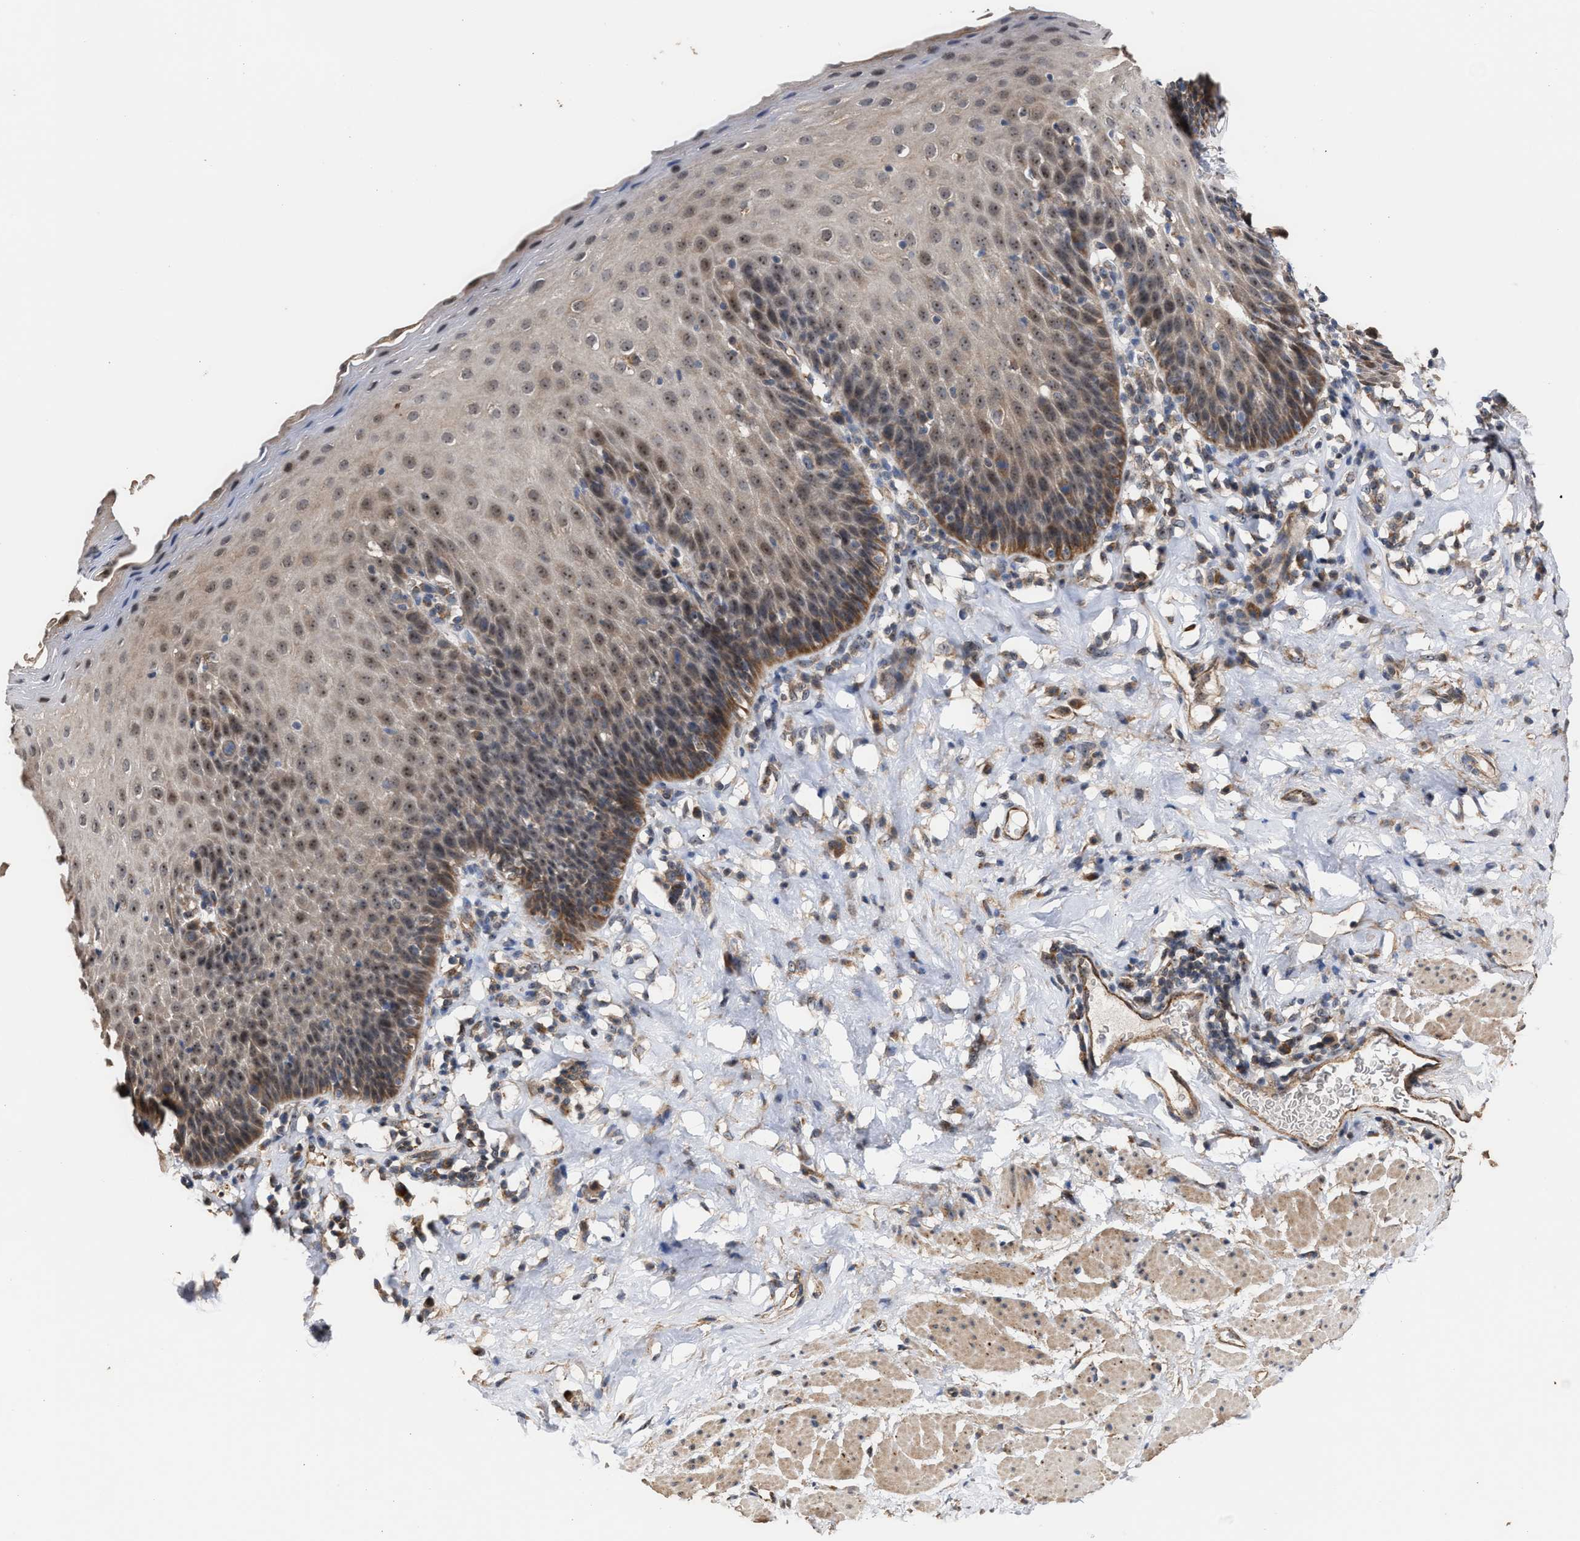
{"staining": {"intensity": "moderate", "quantity": ">75%", "location": "cytoplasmic/membranous,nuclear"}, "tissue": "esophagus", "cell_type": "Squamous epithelial cells", "image_type": "normal", "snomed": [{"axis": "morphology", "description": "Normal tissue, NOS"}, {"axis": "topography", "description": "Esophagus"}], "caption": "Benign esophagus was stained to show a protein in brown. There is medium levels of moderate cytoplasmic/membranous,nuclear expression in approximately >75% of squamous epithelial cells. The protein is shown in brown color, while the nuclei are stained blue.", "gene": "EXOSC2", "patient": {"sex": "female", "age": 61}}